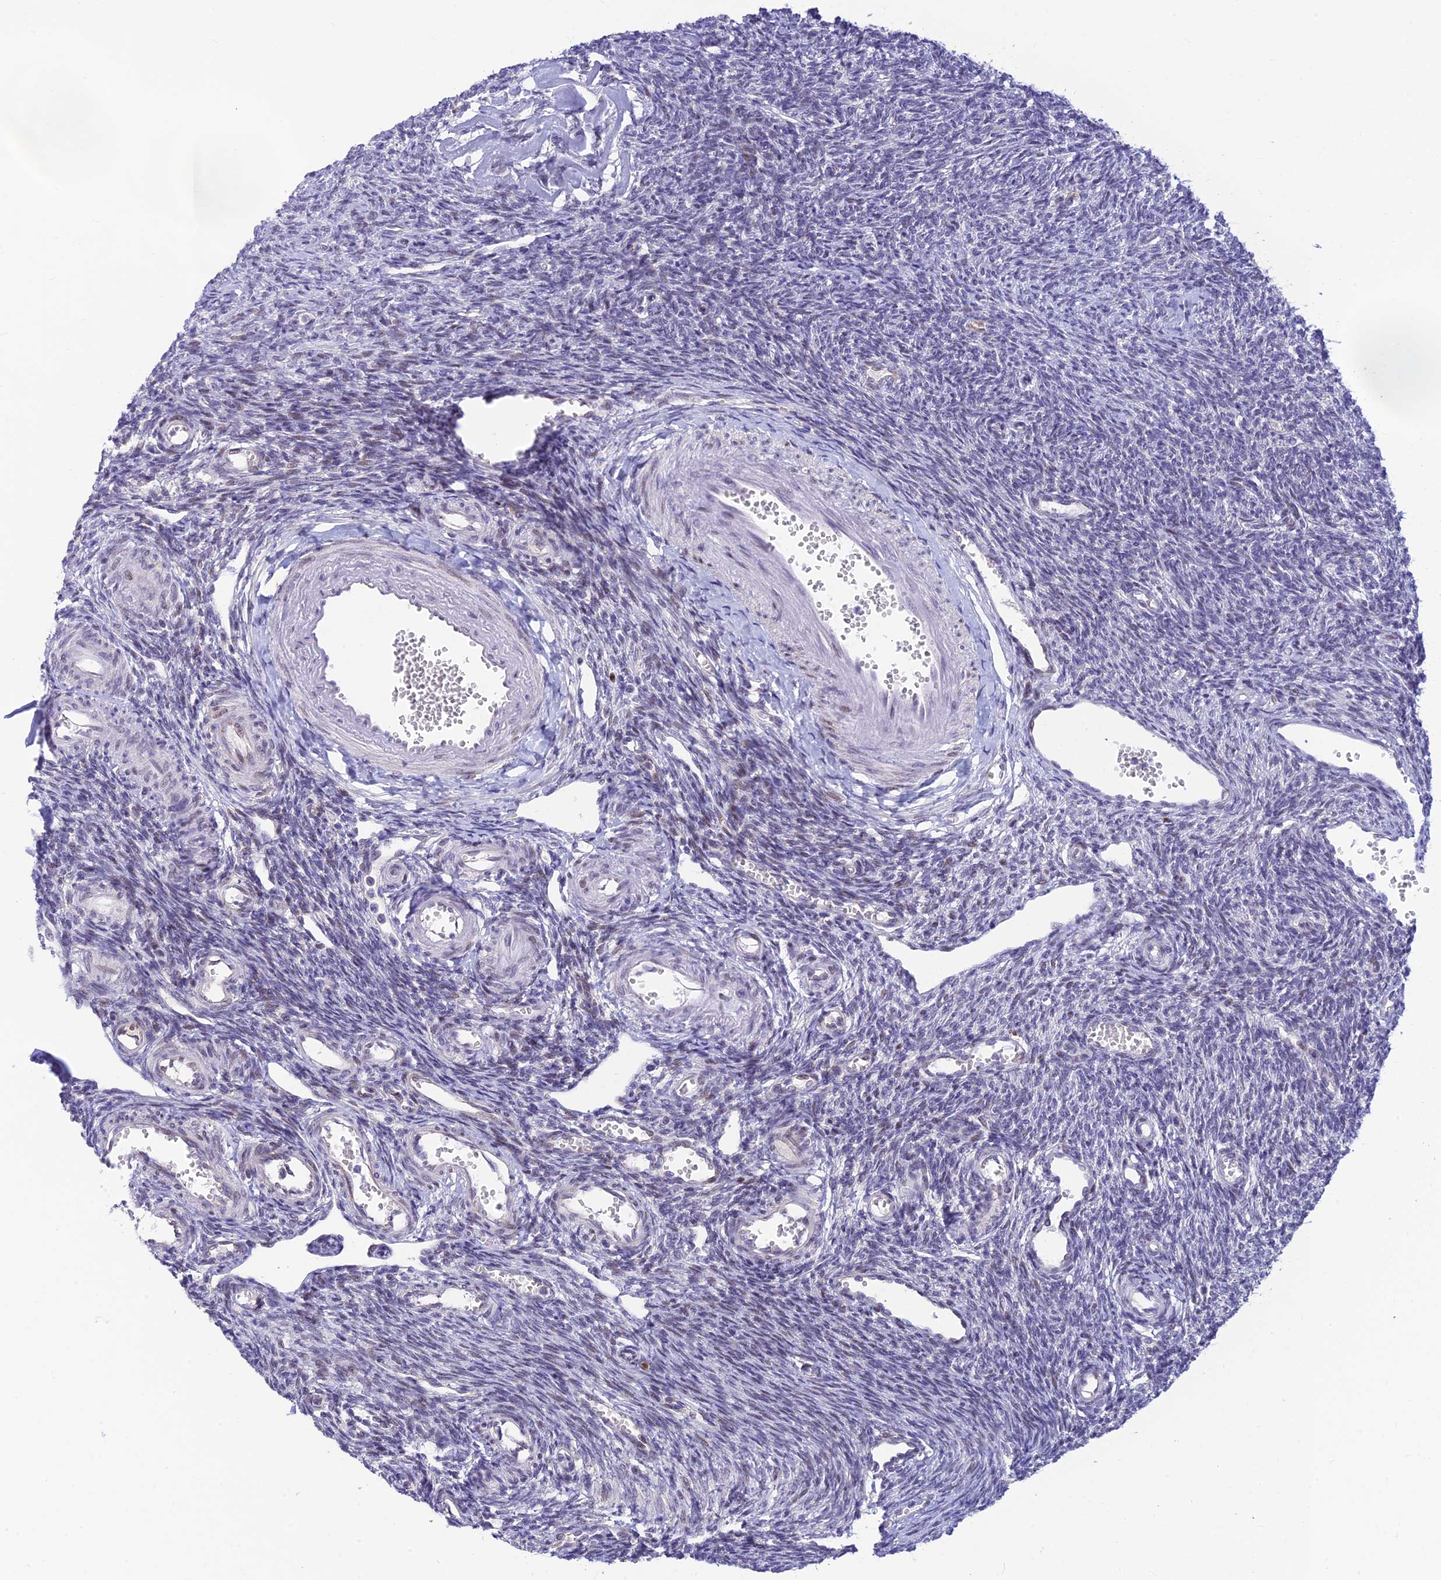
{"staining": {"intensity": "negative", "quantity": "none", "location": "none"}, "tissue": "ovary", "cell_type": "Follicle cells", "image_type": "normal", "snomed": [{"axis": "morphology", "description": "Normal tissue, NOS"}, {"axis": "morphology", "description": "Cyst, NOS"}, {"axis": "topography", "description": "Ovary"}], "caption": "Follicle cells are negative for brown protein staining in benign ovary.", "gene": "INKA1", "patient": {"sex": "female", "age": 33}}